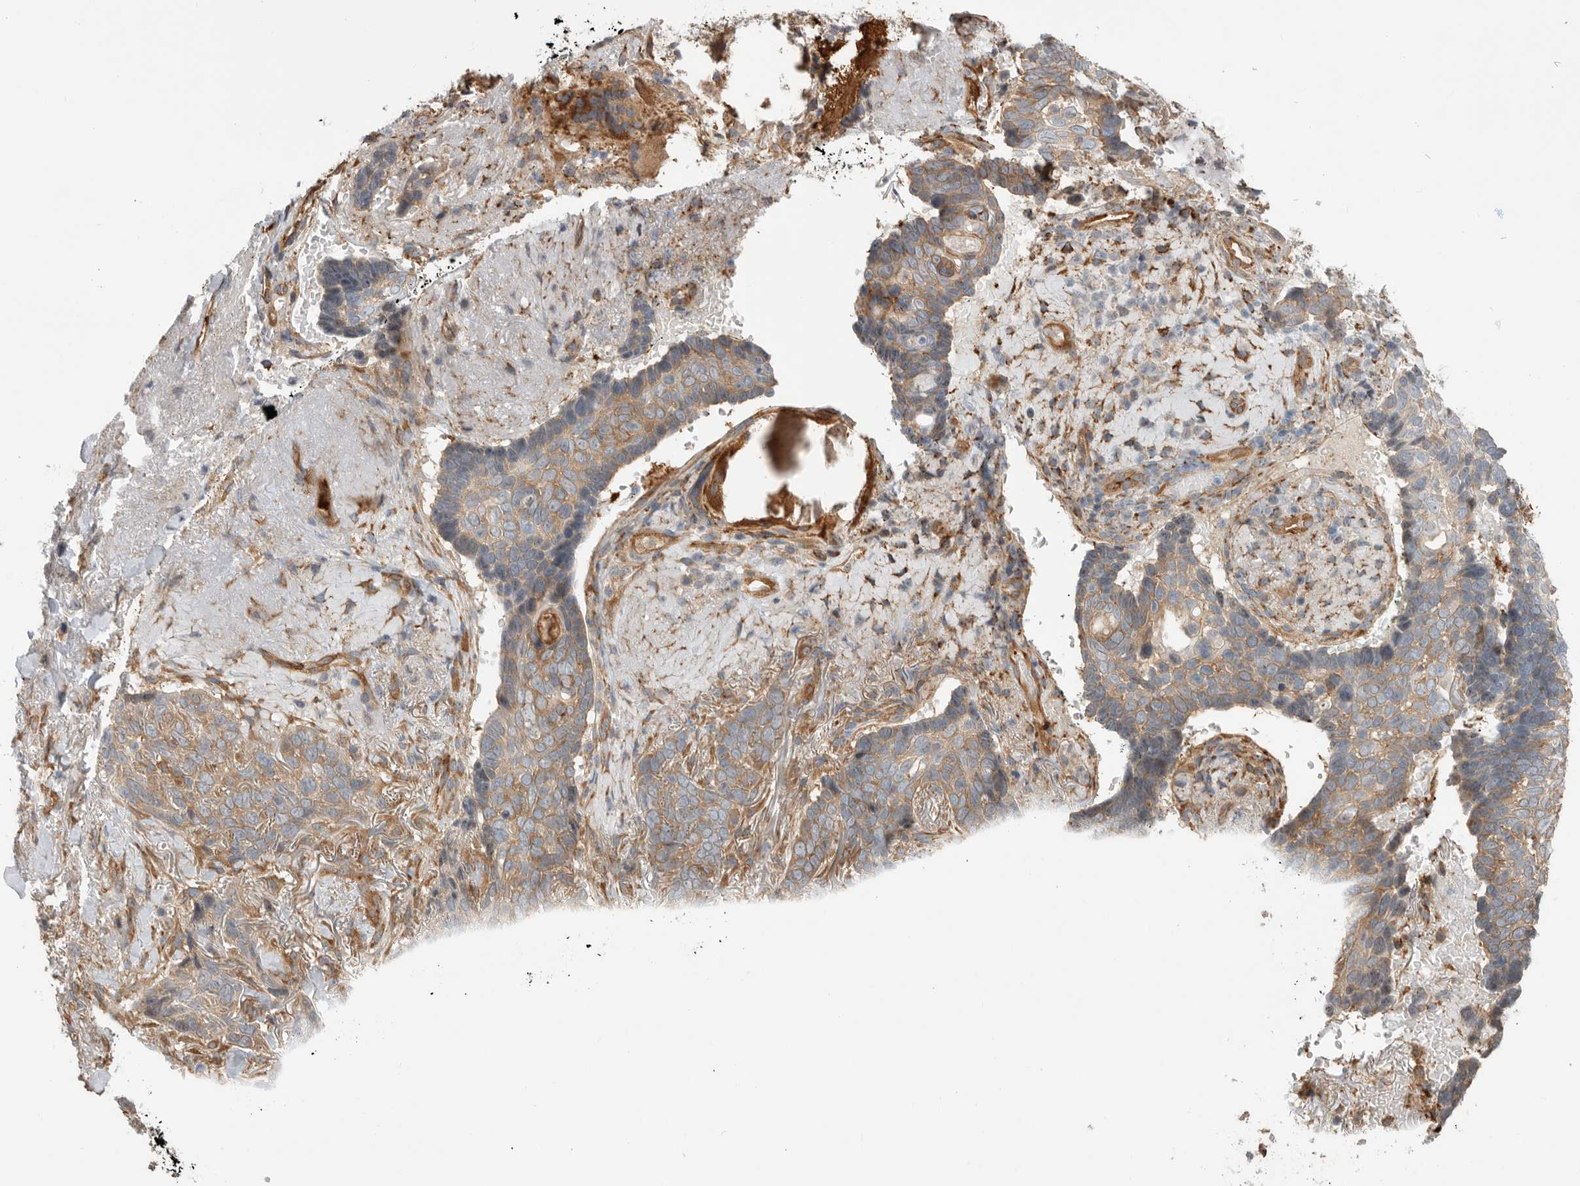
{"staining": {"intensity": "moderate", "quantity": ">75%", "location": "cytoplasmic/membranous"}, "tissue": "skin cancer", "cell_type": "Tumor cells", "image_type": "cancer", "snomed": [{"axis": "morphology", "description": "Basal cell carcinoma"}, {"axis": "topography", "description": "Skin"}], "caption": "Moderate cytoplasmic/membranous staining for a protein is identified in about >75% of tumor cells of skin basal cell carcinoma using IHC.", "gene": "CDC42BPB", "patient": {"sex": "female", "age": 82}}